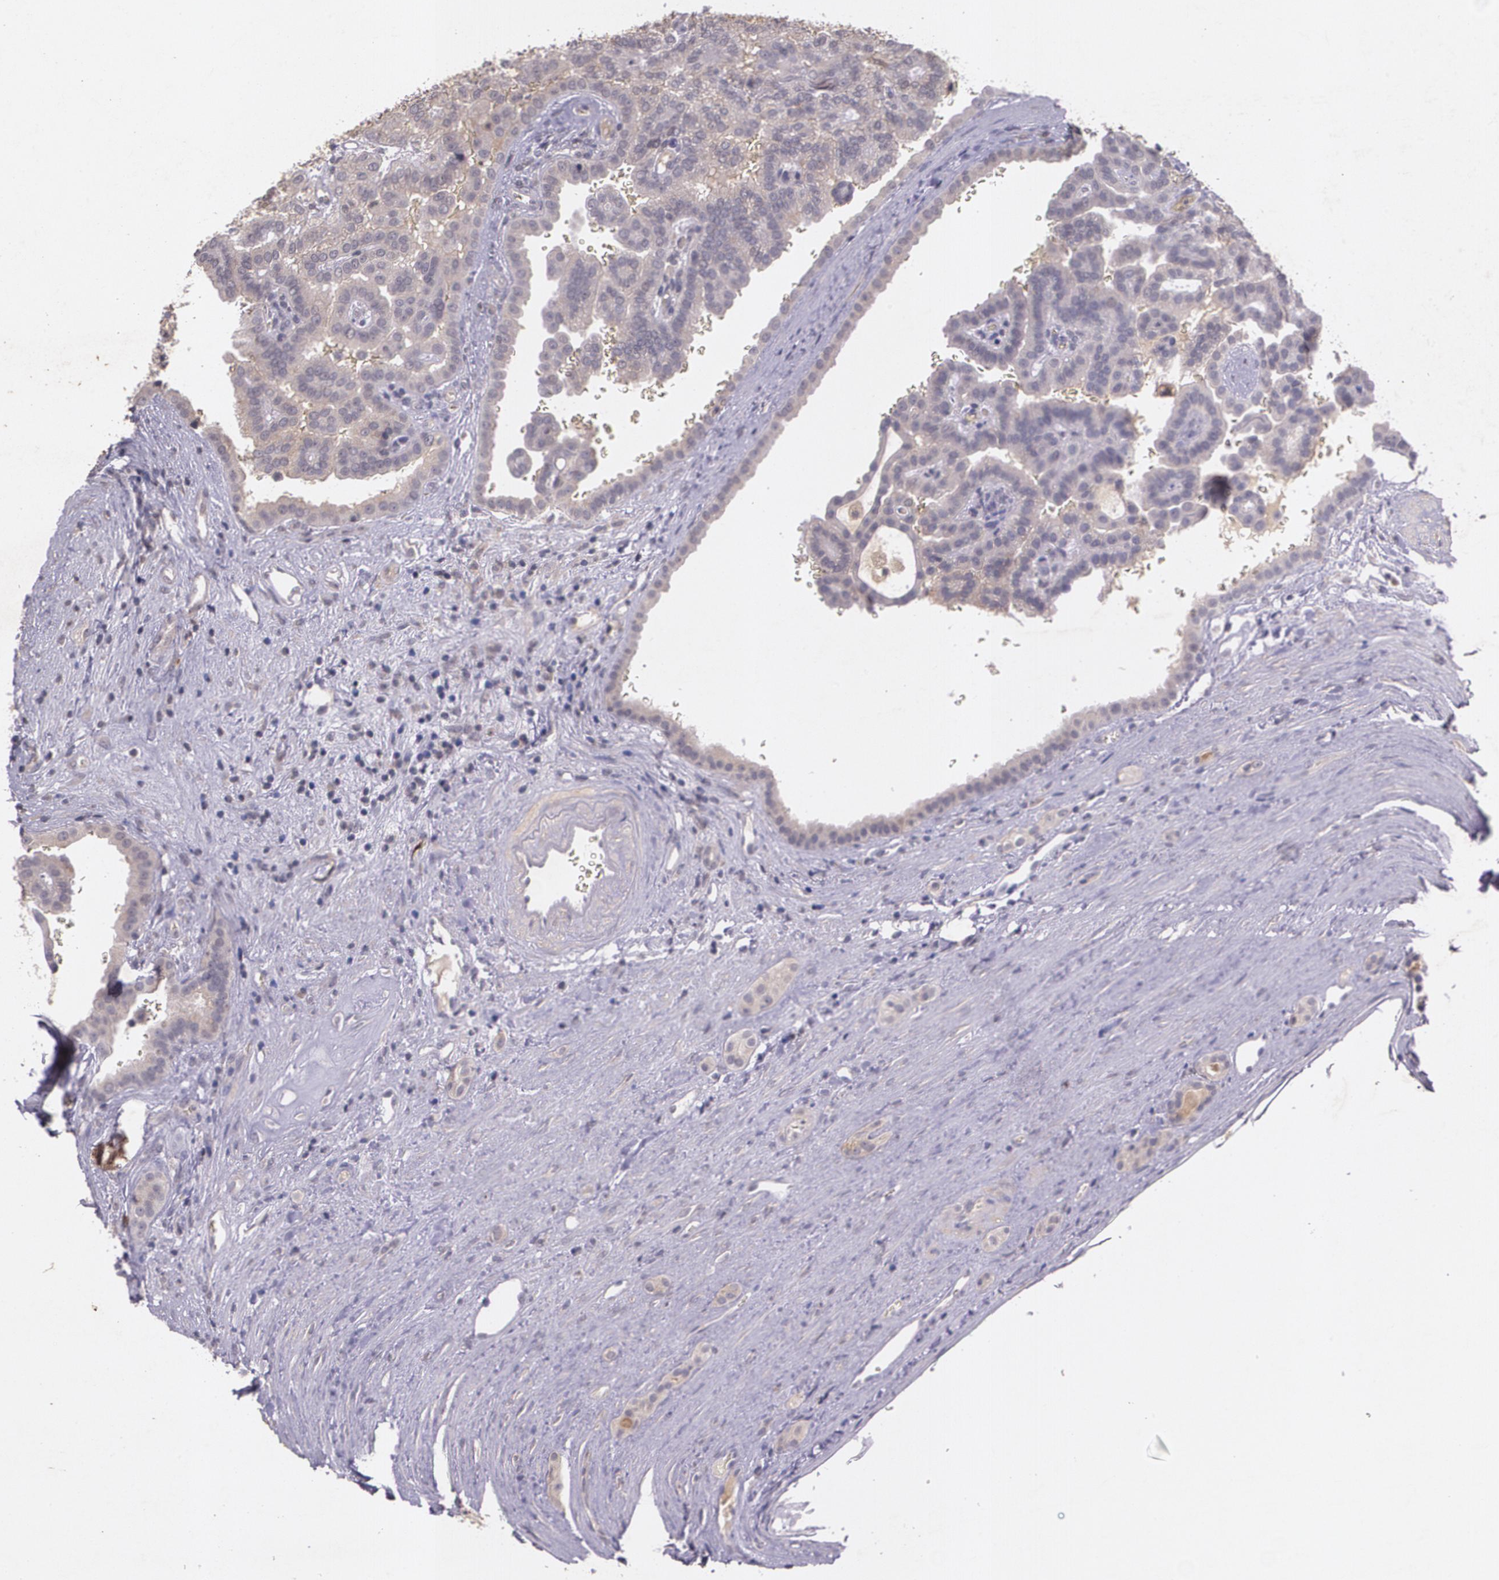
{"staining": {"intensity": "weak", "quantity": ">75%", "location": "cytoplasmic/membranous"}, "tissue": "renal cancer", "cell_type": "Tumor cells", "image_type": "cancer", "snomed": [{"axis": "morphology", "description": "Adenocarcinoma, NOS"}, {"axis": "topography", "description": "Kidney"}], "caption": "This photomicrograph reveals immunohistochemistry (IHC) staining of renal cancer (adenocarcinoma), with low weak cytoplasmic/membranous positivity in about >75% of tumor cells.", "gene": "TM4SF1", "patient": {"sex": "male", "age": 61}}